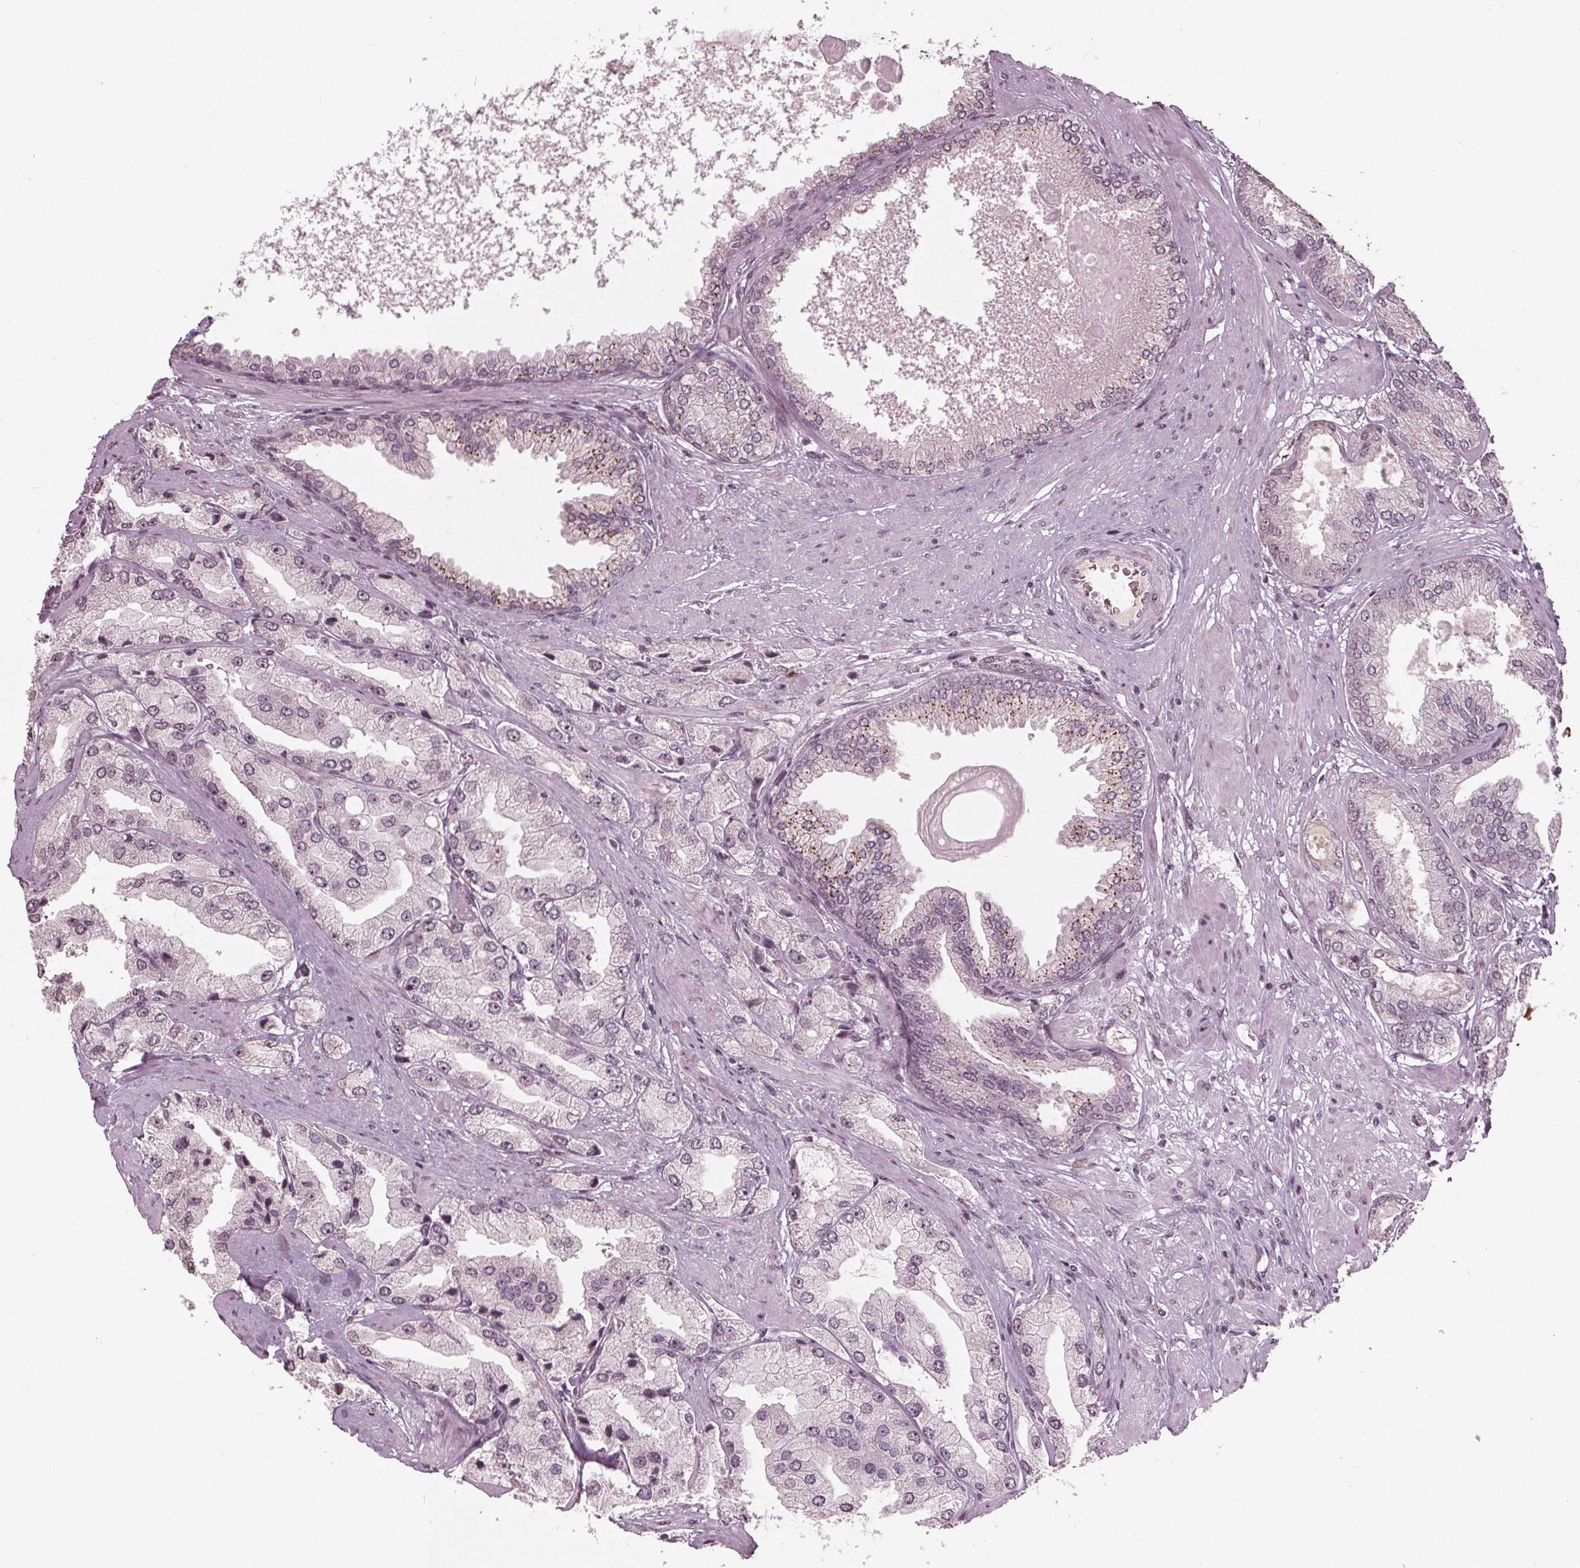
{"staining": {"intensity": "negative", "quantity": "none", "location": "none"}, "tissue": "prostate cancer", "cell_type": "Tumor cells", "image_type": "cancer", "snomed": [{"axis": "morphology", "description": "Adenocarcinoma, High grade"}, {"axis": "topography", "description": "Prostate"}], "caption": "Prostate adenocarcinoma (high-grade) was stained to show a protein in brown. There is no significant positivity in tumor cells.", "gene": "CXCL16", "patient": {"sex": "male", "age": 68}}